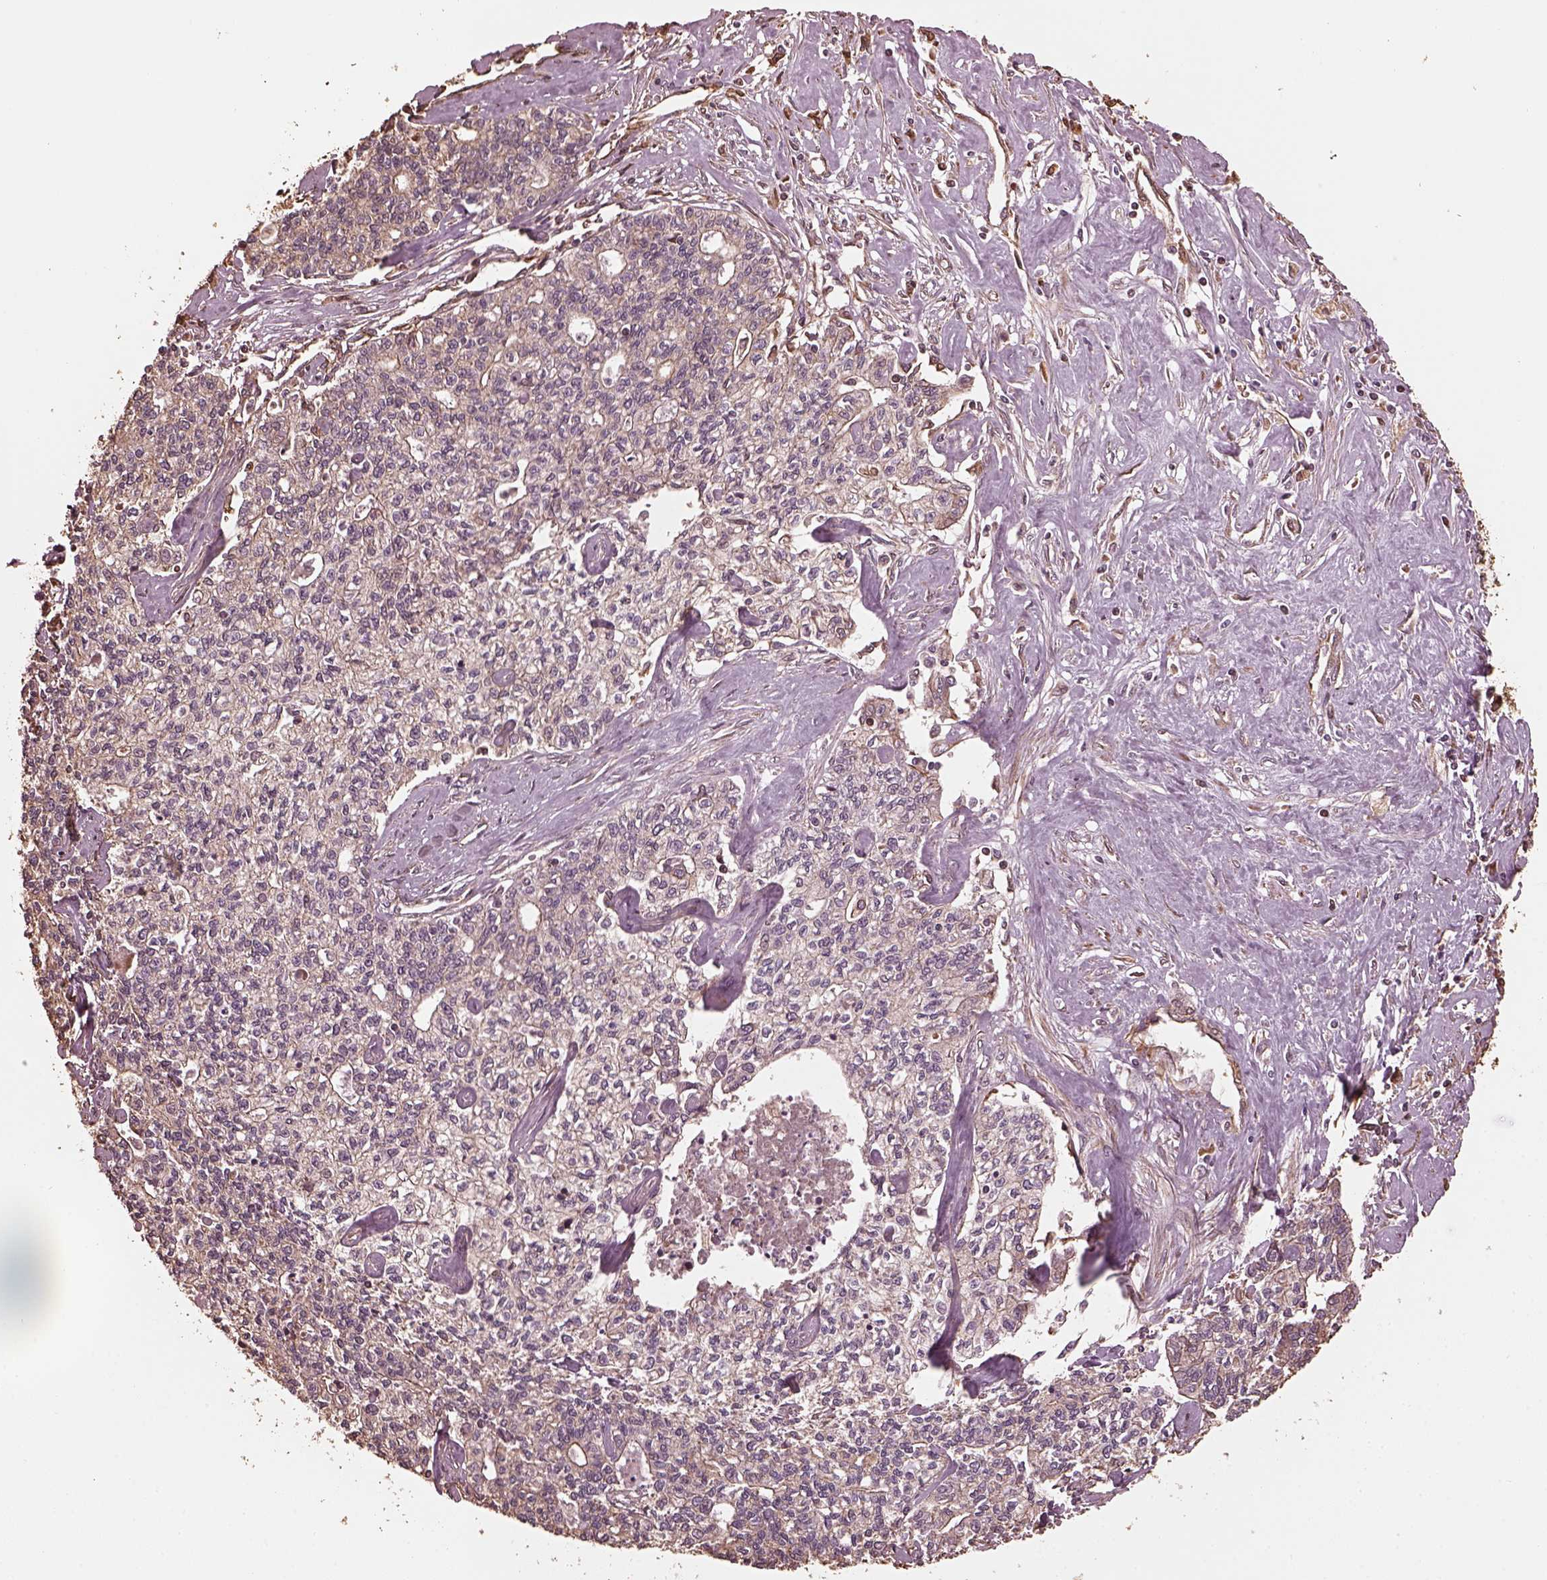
{"staining": {"intensity": "negative", "quantity": "none", "location": "none"}, "tissue": "liver cancer", "cell_type": "Tumor cells", "image_type": "cancer", "snomed": [{"axis": "morphology", "description": "Cholangiocarcinoma"}, {"axis": "topography", "description": "Liver"}], "caption": "Tumor cells are negative for brown protein staining in liver cancer (cholangiocarcinoma).", "gene": "GTPBP1", "patient": {"sex": "female", "age": 61}}